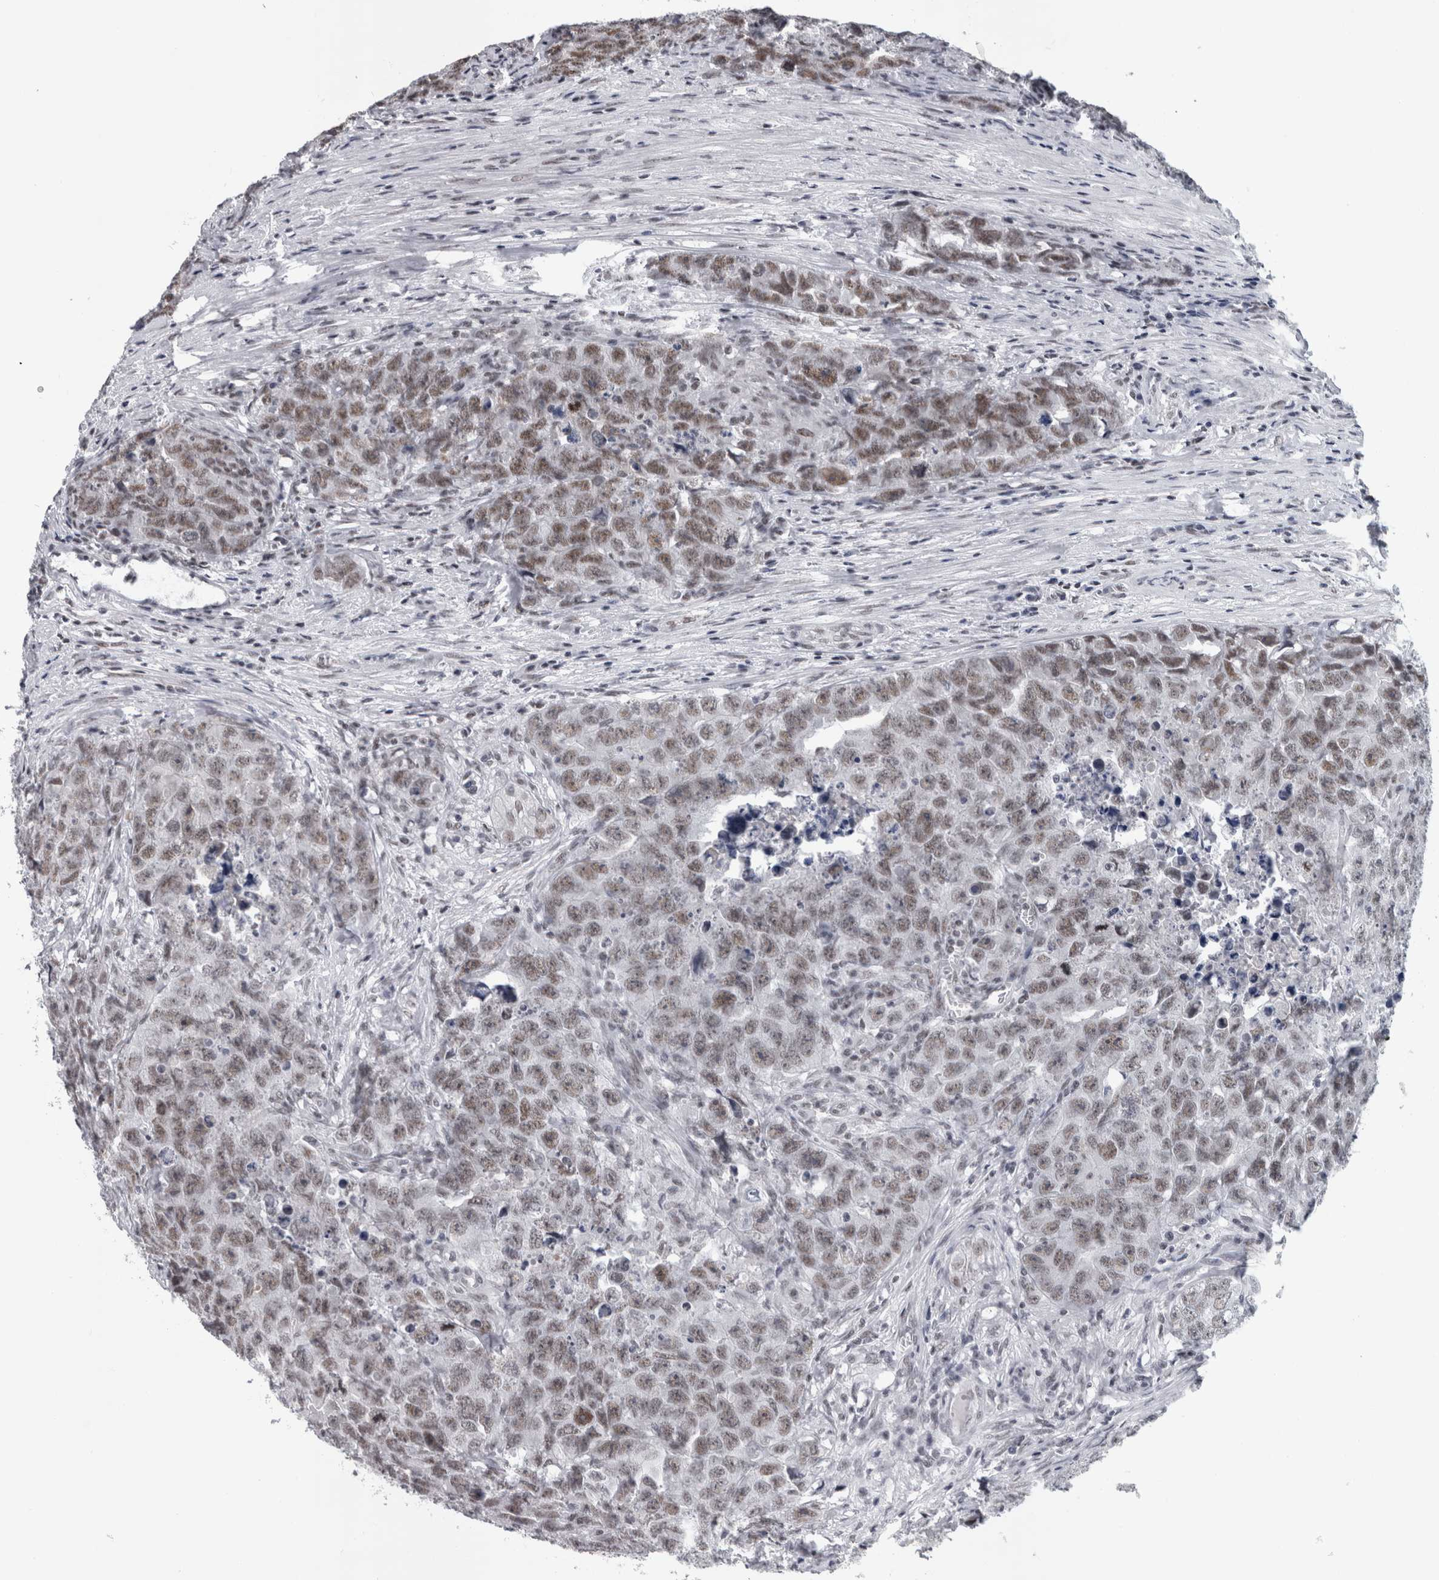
{"staining": {"intensity": "weak", "quantity": ">75%", "location": "nuclear"}, "tissue": "testis cancer", "cell_type": "Tumor cells", "image_type": "cancer", "snomed": [{"axis": "morphology", "description": "Seminoma, NOS"}, {"axis": "morphology", "description": "Carcinoma, Embryonal, NOS"}, {"axis": "topography", "description": "Testis"}], "caption": "Immunohistochemistry of human testis cancer (seminoma) shows low levels of weak nuclear expression in approximately >75% of tumor cells. (brown staining indicates protein expression, while blue staining denotes nuclei).", "gene": "ARID4B", "patient": {"sex": "male", "age": 43}}